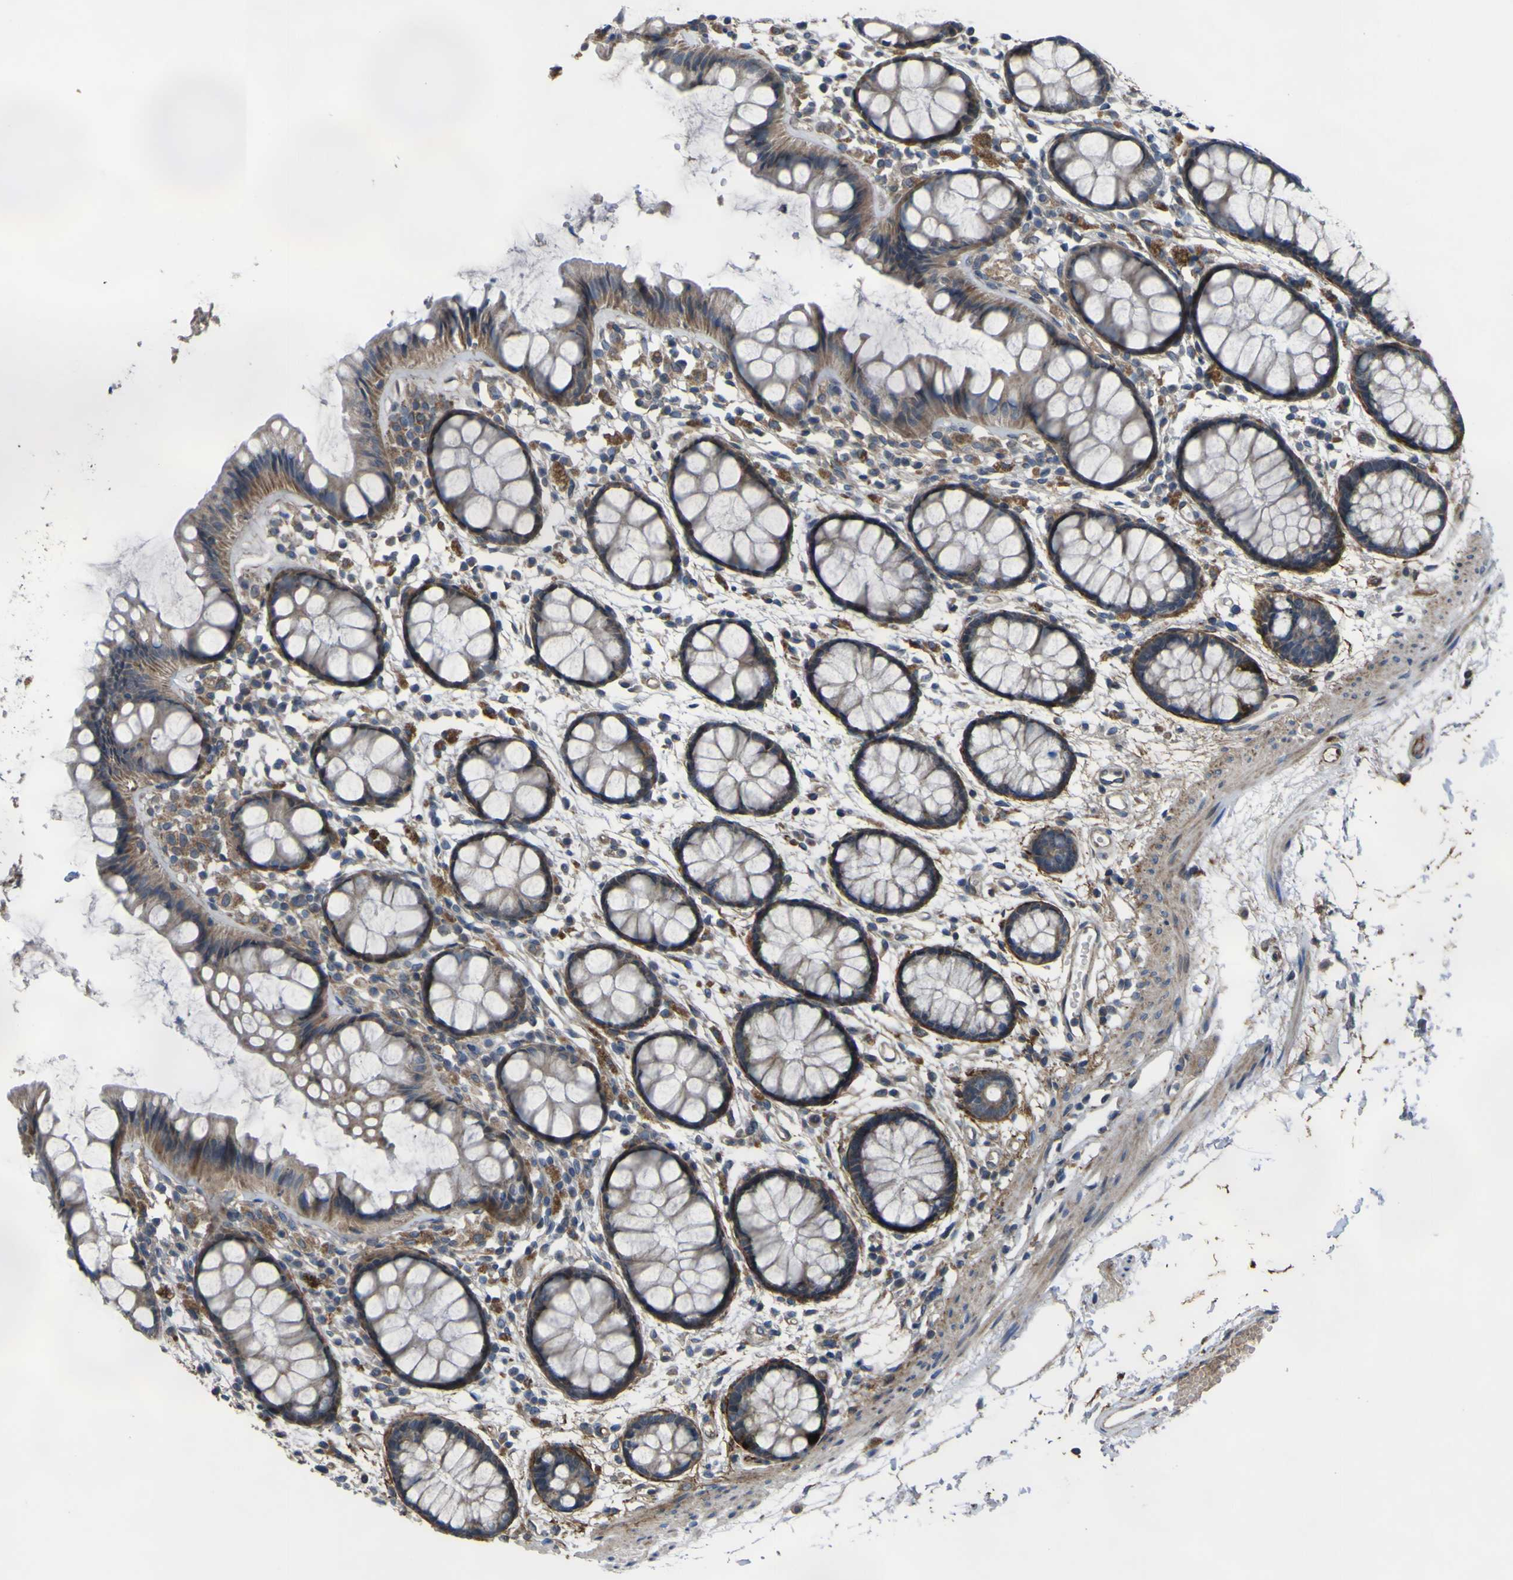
{"staining": {"intensity": "weak", "quantity": ">75%", "location": "cytoplasmic/membranous"}, "tissue": "rectum", "cell_type": "Glandular cells", "image_type": "normal", "snomed": [{"axis": "morphology", "description": "Normal tissue, NOS"}, {"axis": "topography", "description": "Rectum"}], "caption": "DAB (3,3'-diaminobenzidine) immunohistochemical staining of normal human rectum demonstrates weak cytoplasmic/membranous protein positivity in approximately >75% of glandular cells. Using DAB (brown) and hematoxylin (blue) stains, captured at high magnification using brightfield microscopy.", "gene": "GPLD1", "patient": {"sex": "female", "age": 66}}